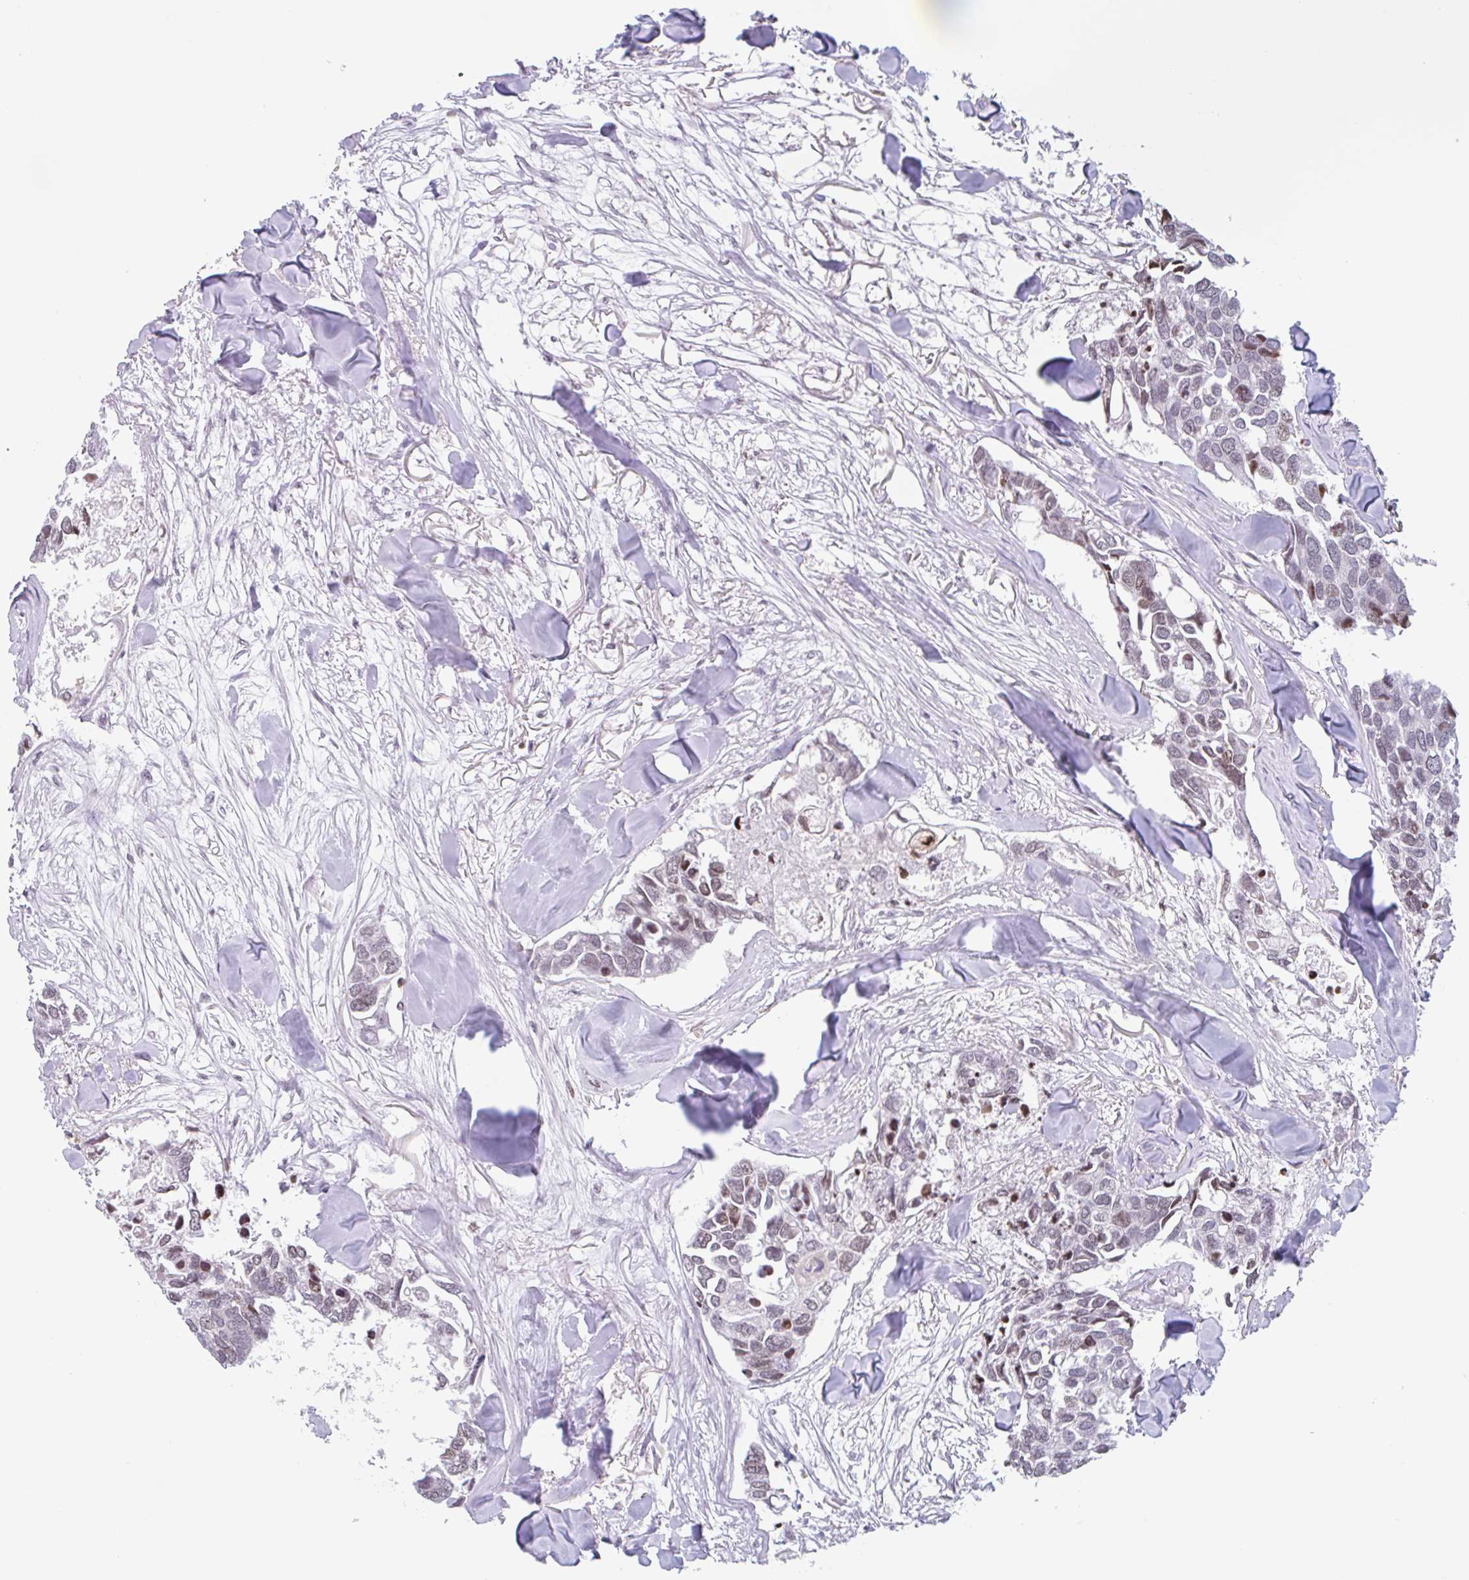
{"staining": {"intensity": "weak", "quantity": ">75%", "location": "nuclear"}, "tissue": "breast cancer", "cell_type": "Tumor cells", "image_type": "cancer", "snomed": [{"axis": "morphology", "description": "Duct carcinoma"}, {"axis": "topography", "description": "Breast"}], "caption": "Breast cancer (intraductal carcinoma) stained with immunohistochemistry (IHC) exhibits weak nuclear expression in approximately >75% of tumor cells. Immunohistochemistry stains the protein in brown and the nuclei are stained blue.", "gene": "NOL6", "patient": {"sex": "female", "age": 83}}